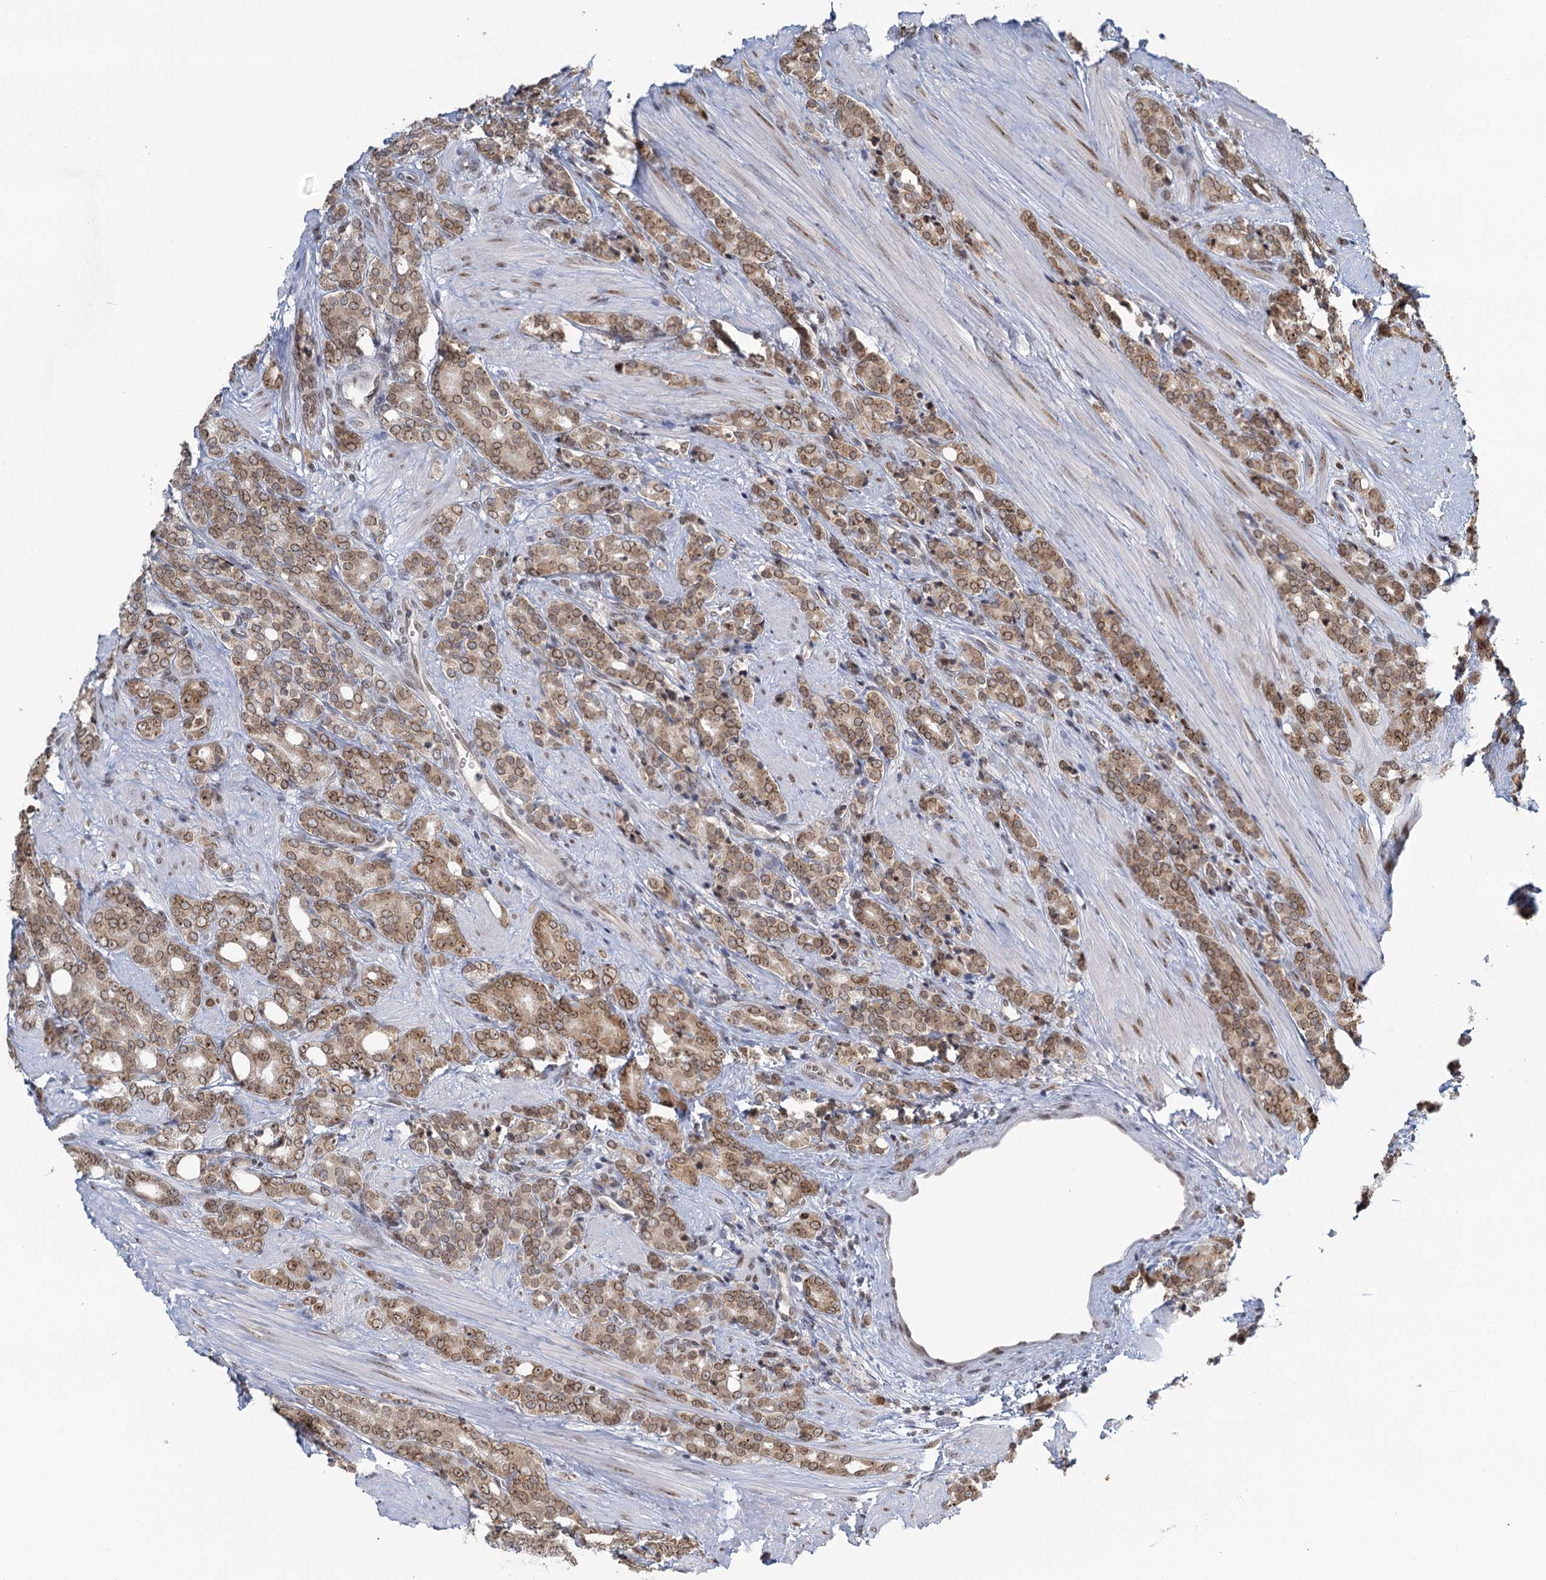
{"staining": {"intensity": "moderate", "quantity": ">75%", "location": "cytoplasmic/membranous,nuclear"}, "tissue": "prostate cancer", "cell_type": "Tumor cells", "image_type": "cancer", "snomed": [{"axis": "morphology", "description": "Adenocarcinoma, High grade"}, {"axis": "topography", "description": "Prostate"}], "caption": "IHC image of neoplastic tissue: human prostate cancer stained using immunohistochemistry displays medium levels of moderate protein expression localized specifically in the cytoplasmic/membranous and nuclear of tumor cells, appearing as a cytoplasmic/membranous and nuclear brown color.", "gene": "TREX1", "patient": {"sex": "male", "age": 62}}